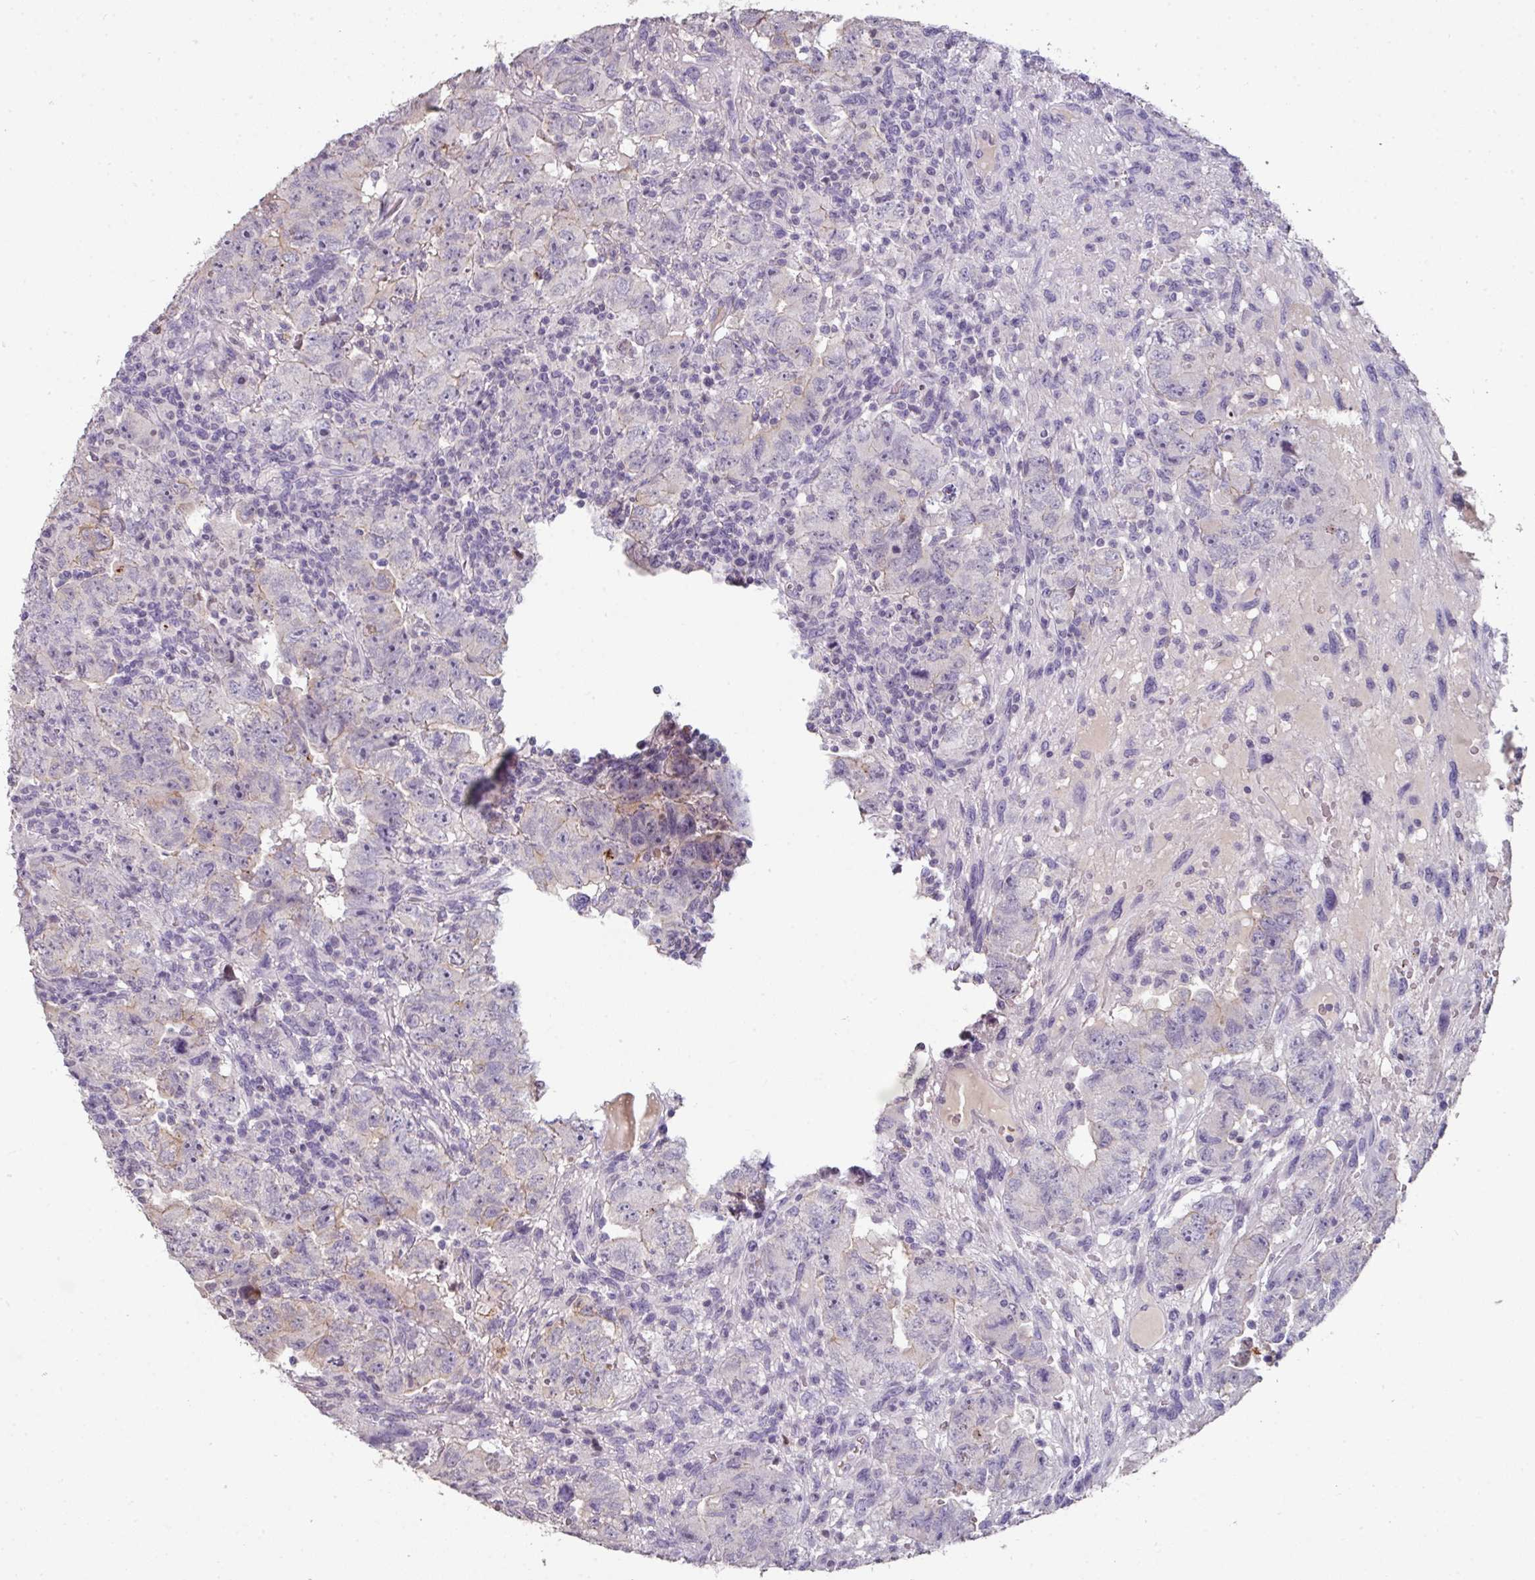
{"staining": {"intensity": "negative", "quantity": "none", "location": "none"}, "tissue": "testis cancer", "cell_type": "Tumor cells", "image_type": "cancer", "snomed": [{"axis": "morphology", "description": "Carcinoma, Embryonal, NOS"}, {"axis": "topography", "description": "Testis"}], "caption": "DAB (3,3'-diaminobenzidine) immunohistochemical staining of testis cancer (embryonal carcinoma) exhibits no significant expression in tumor cells. (DAB IHC visualized using brightfield microscopy, high magnification).", "gene": "GTF2H3", "patient": {"sex": "male", "age": 24}}